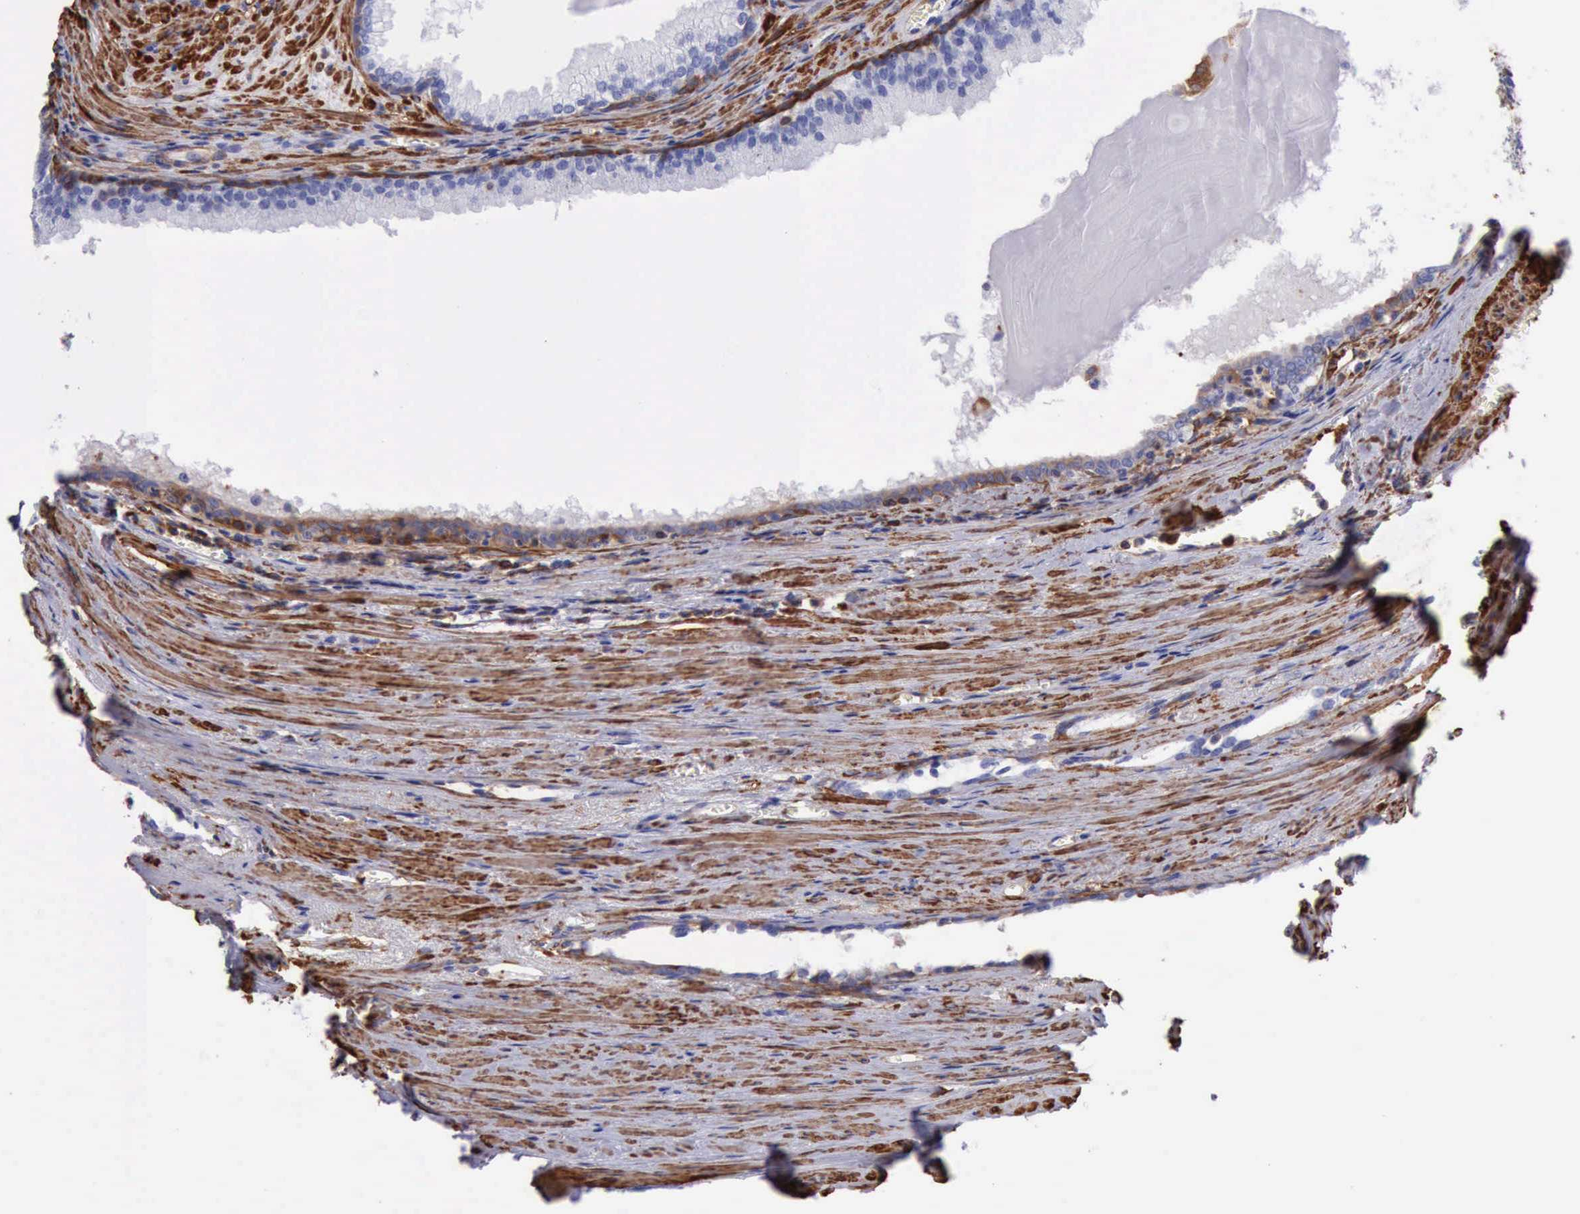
{"staining": {"intensity": "negative", "quantity": "none", "location": "none"}, "tissue": "prostate cancer", "cell_type": "Tumor cells", "image_type": "cancer", "snomed": [{"axis": "morphology", "description": "Adenocarcinoma, Medium grade"}, {"axis": "topography", "description": "Prostate"}], "caption": "High power microscopy histopathology image of an IHC histopathology image of prostate cancer, revealing no significant positivity in tumor cells.", "gene": "FLNA", "patient": {"sex": "male", "age": 79}}